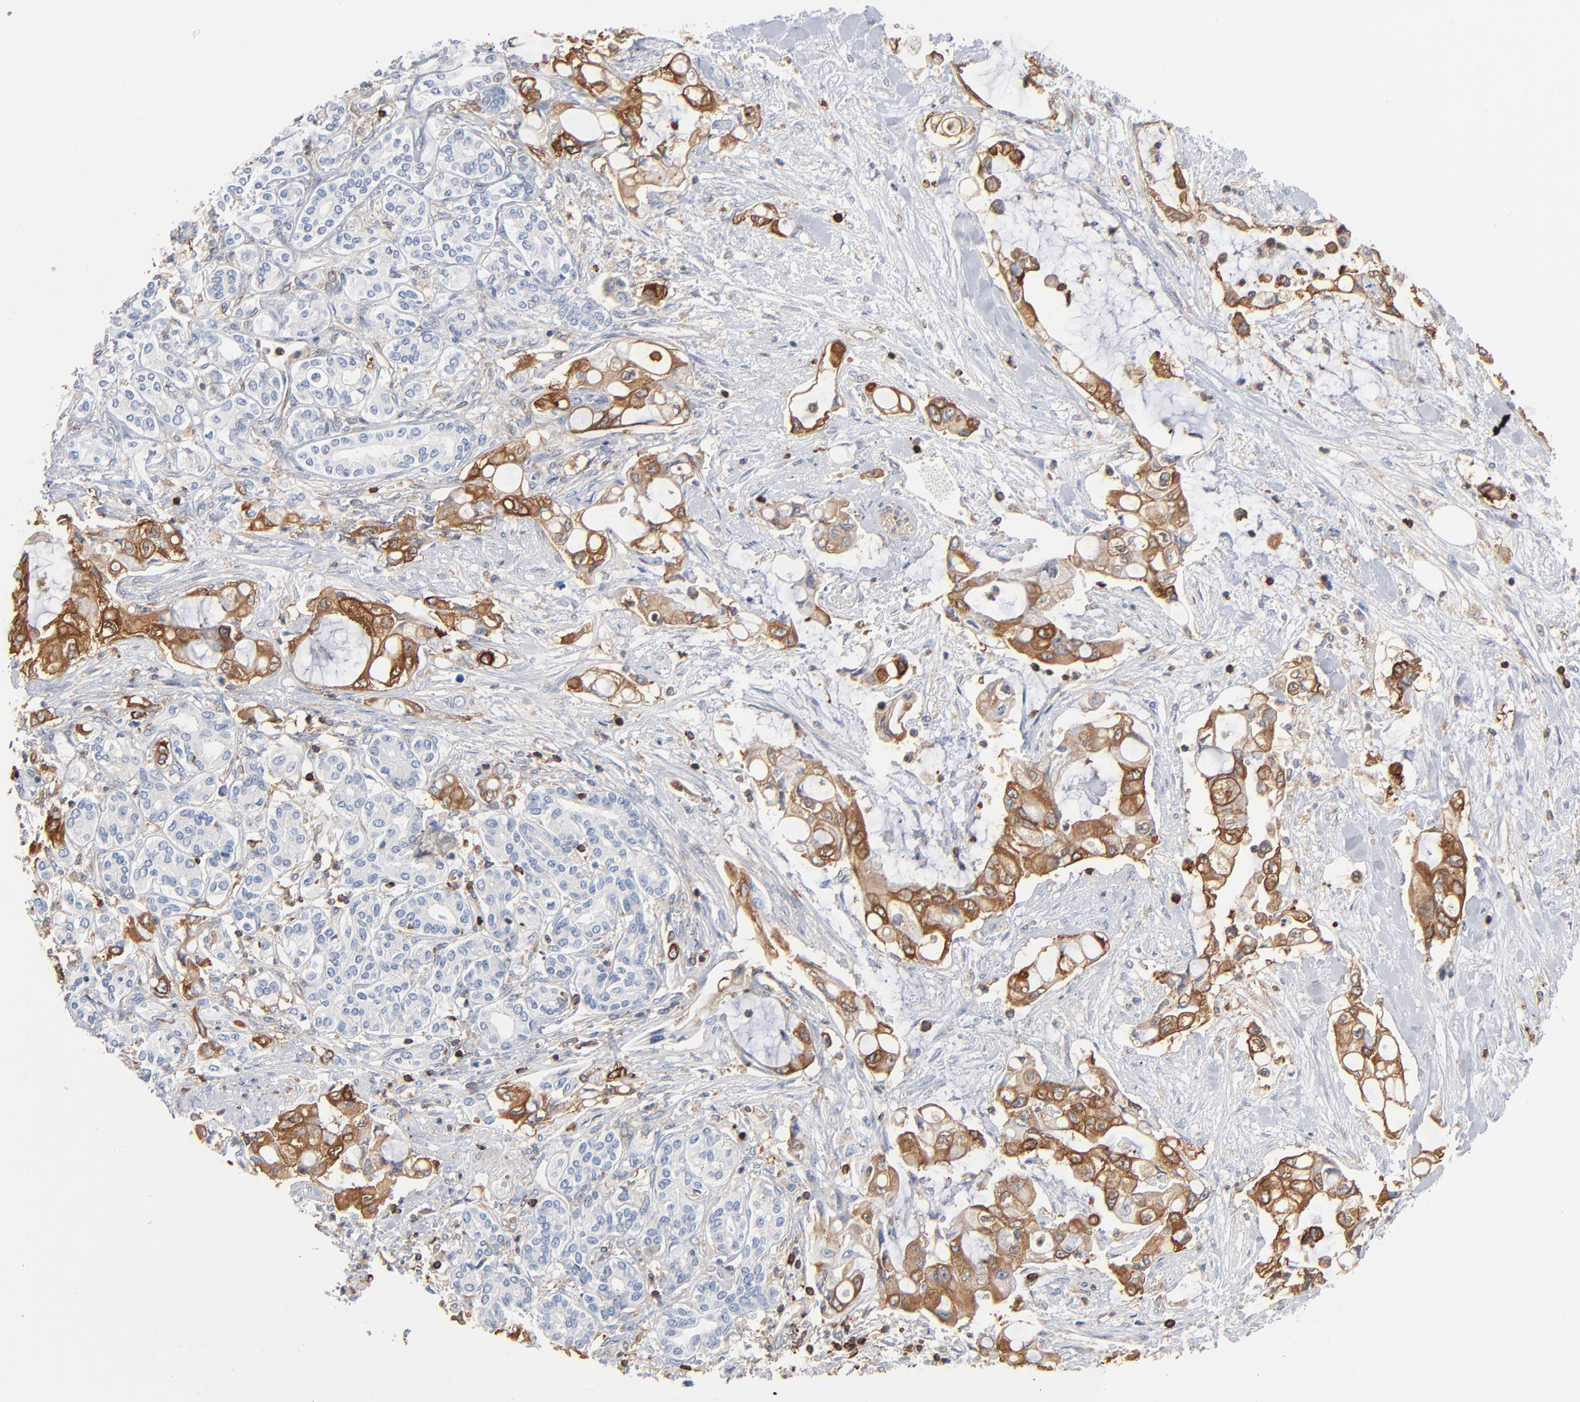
{"staining": {"intensity": "moderate", "quantity": ">75%", "location": "cytoplasmic/membranous"}, "tissue": "pancreatic cancer", "cell_type": "Tumor cells", "image_type": "cancer", "snomed": [{"axis": "morphology", "description": "Adenocarcinoma, NOS"}, {"axis": "topography", "description": "Pancreas"}], "caption": "Immunohistochemical staining of human pancreatic adenocarcinoma exhibits medium levels of moderate cytoplasmic/membranous protein expression in approximately >75% of tumor cells. Nuclei are stained in blue.", "gene": "SH3KBP1", "patient": {"sex": "female", "age": 70}}